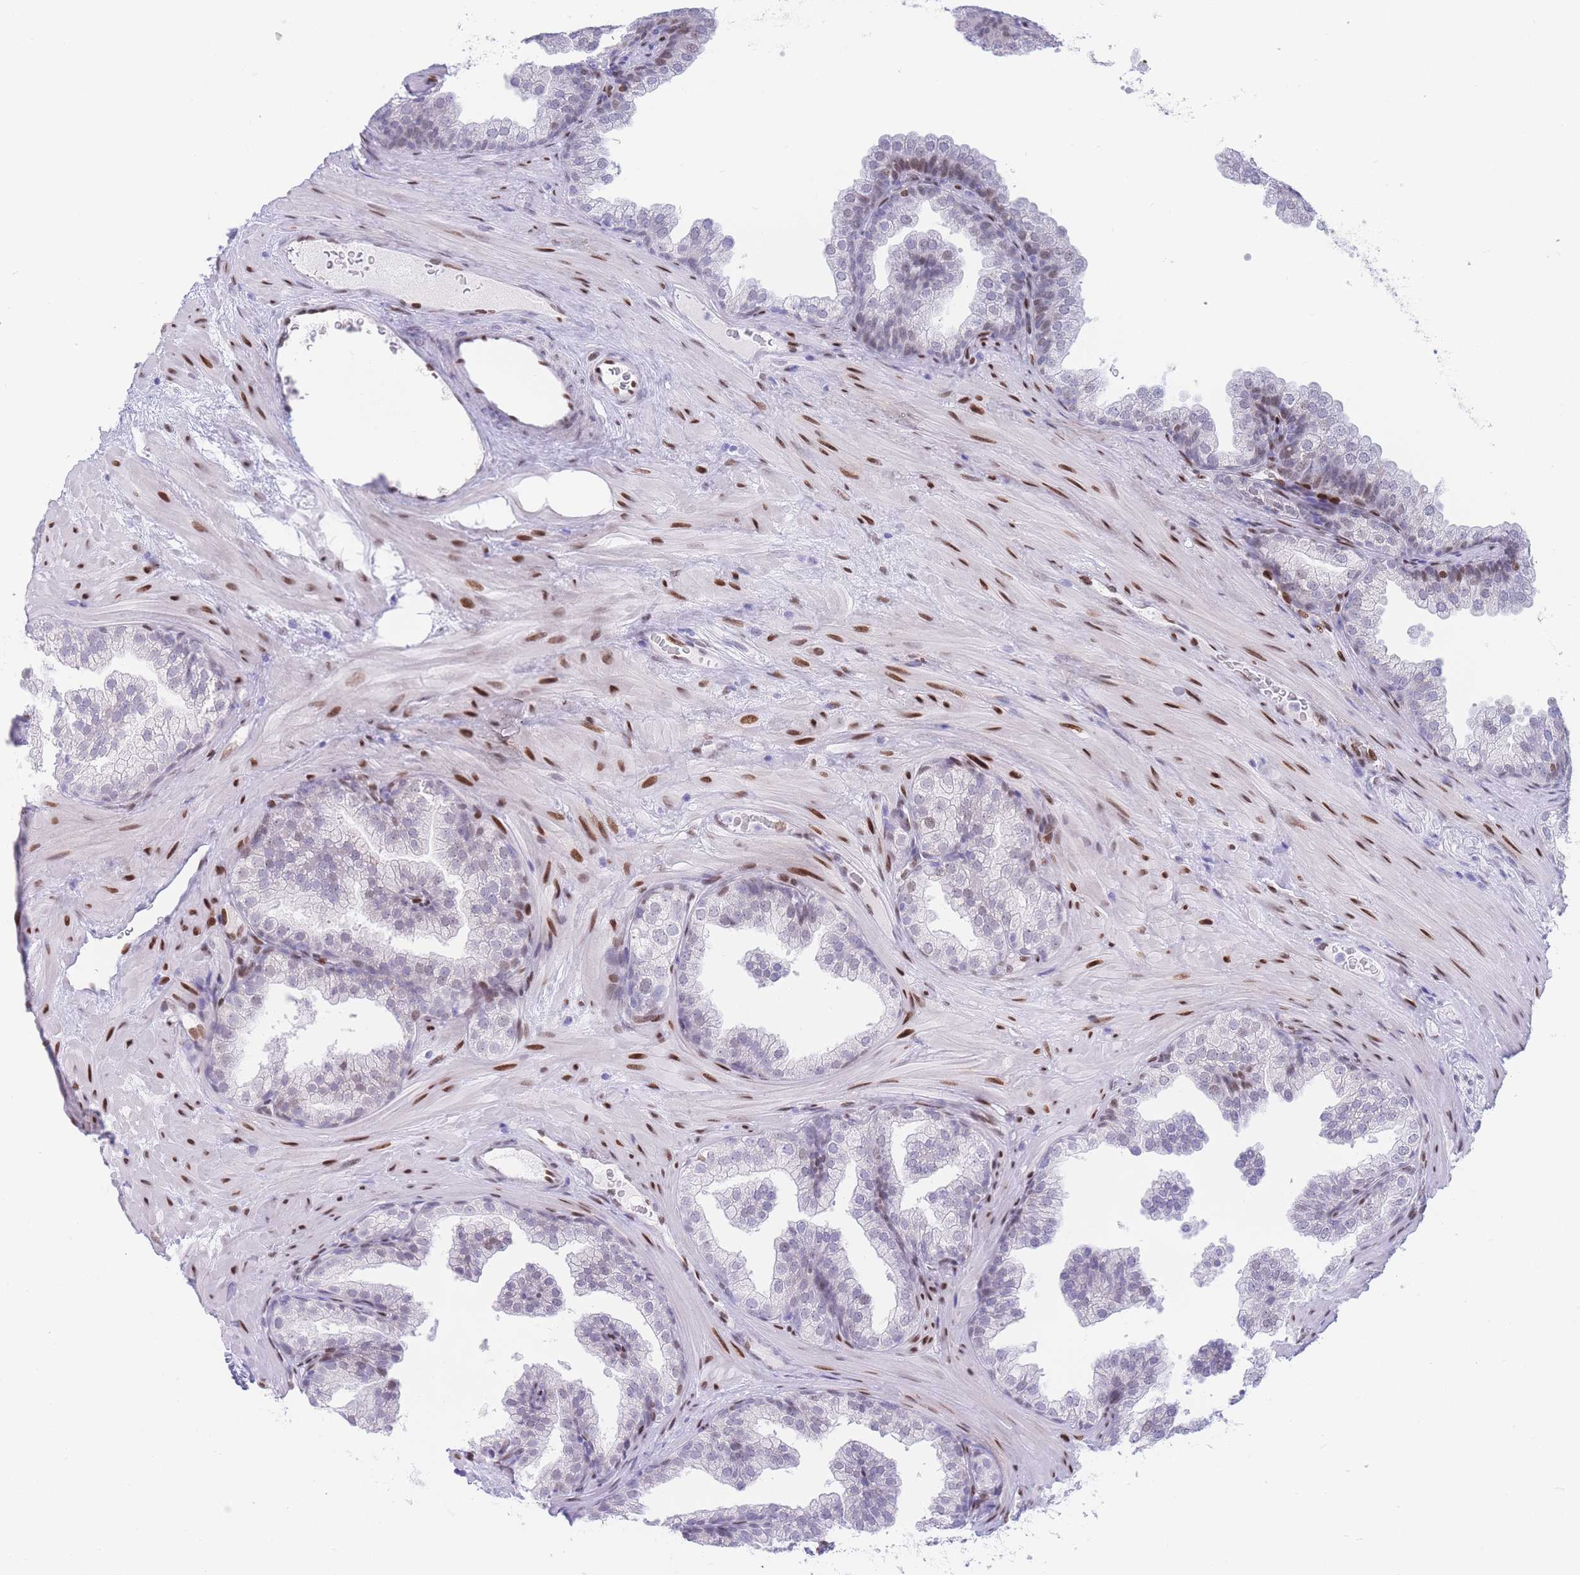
{"staining": {"intensity": "weak", "quantity": "<25%", "location": "nuclear"}, "tissue": "prostate", "cell_type": "Glandular cells", "image_type": "normal", "snomed": [{"axis": "morphology", "description": "Normal tissue, NOS"}, {"axis": "topography", "description": "Prostate"}], "caption": "IHC histopathology image of benign human prostate stained for a protein (brown), which shows no positivity in glandular cells.", "gene": "PSMB5", "patient": {"sex": "male", "age": 37}}